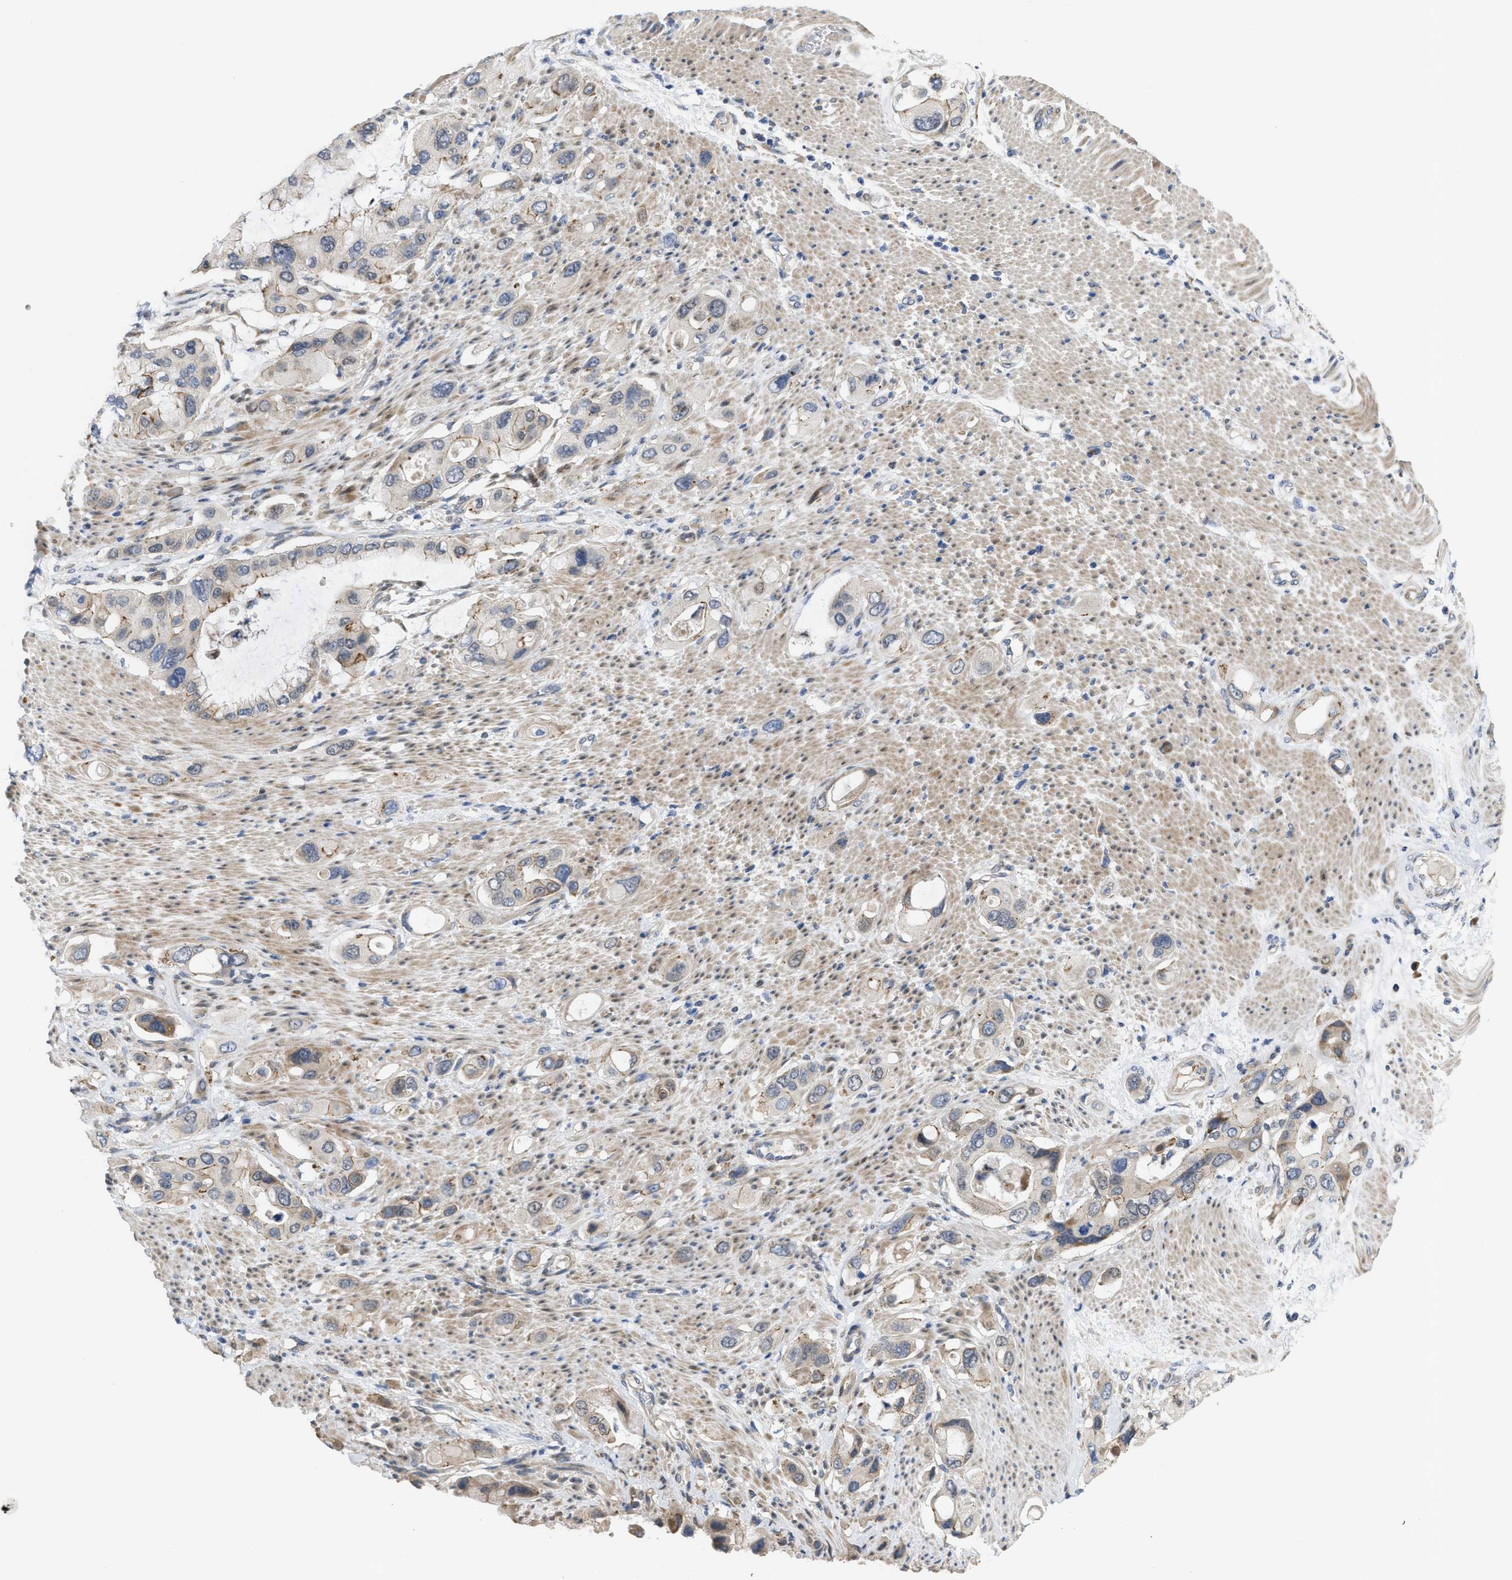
{"staining": {"intensity": "weak", "quantity": "<25%", "location": "cytoplasmic/membranous"}, "tissue": "pancreatic cancer", "cell_type": "Tumor cells", "image_type": "cancer", "snomed": [{"axis": "morphology", "description": "Adenocarcinoma, NOS"}, {"axis": "topography", "description": "Pancreas"}], "caption": "The photomicrograph demonstrates no staining of tumor cells in pancreatic adenocarcinoma. (DAB immunohistochemistry, high magnification).", "gene": "CDPF1", "patient": {"sex": "female", "age": 56}}